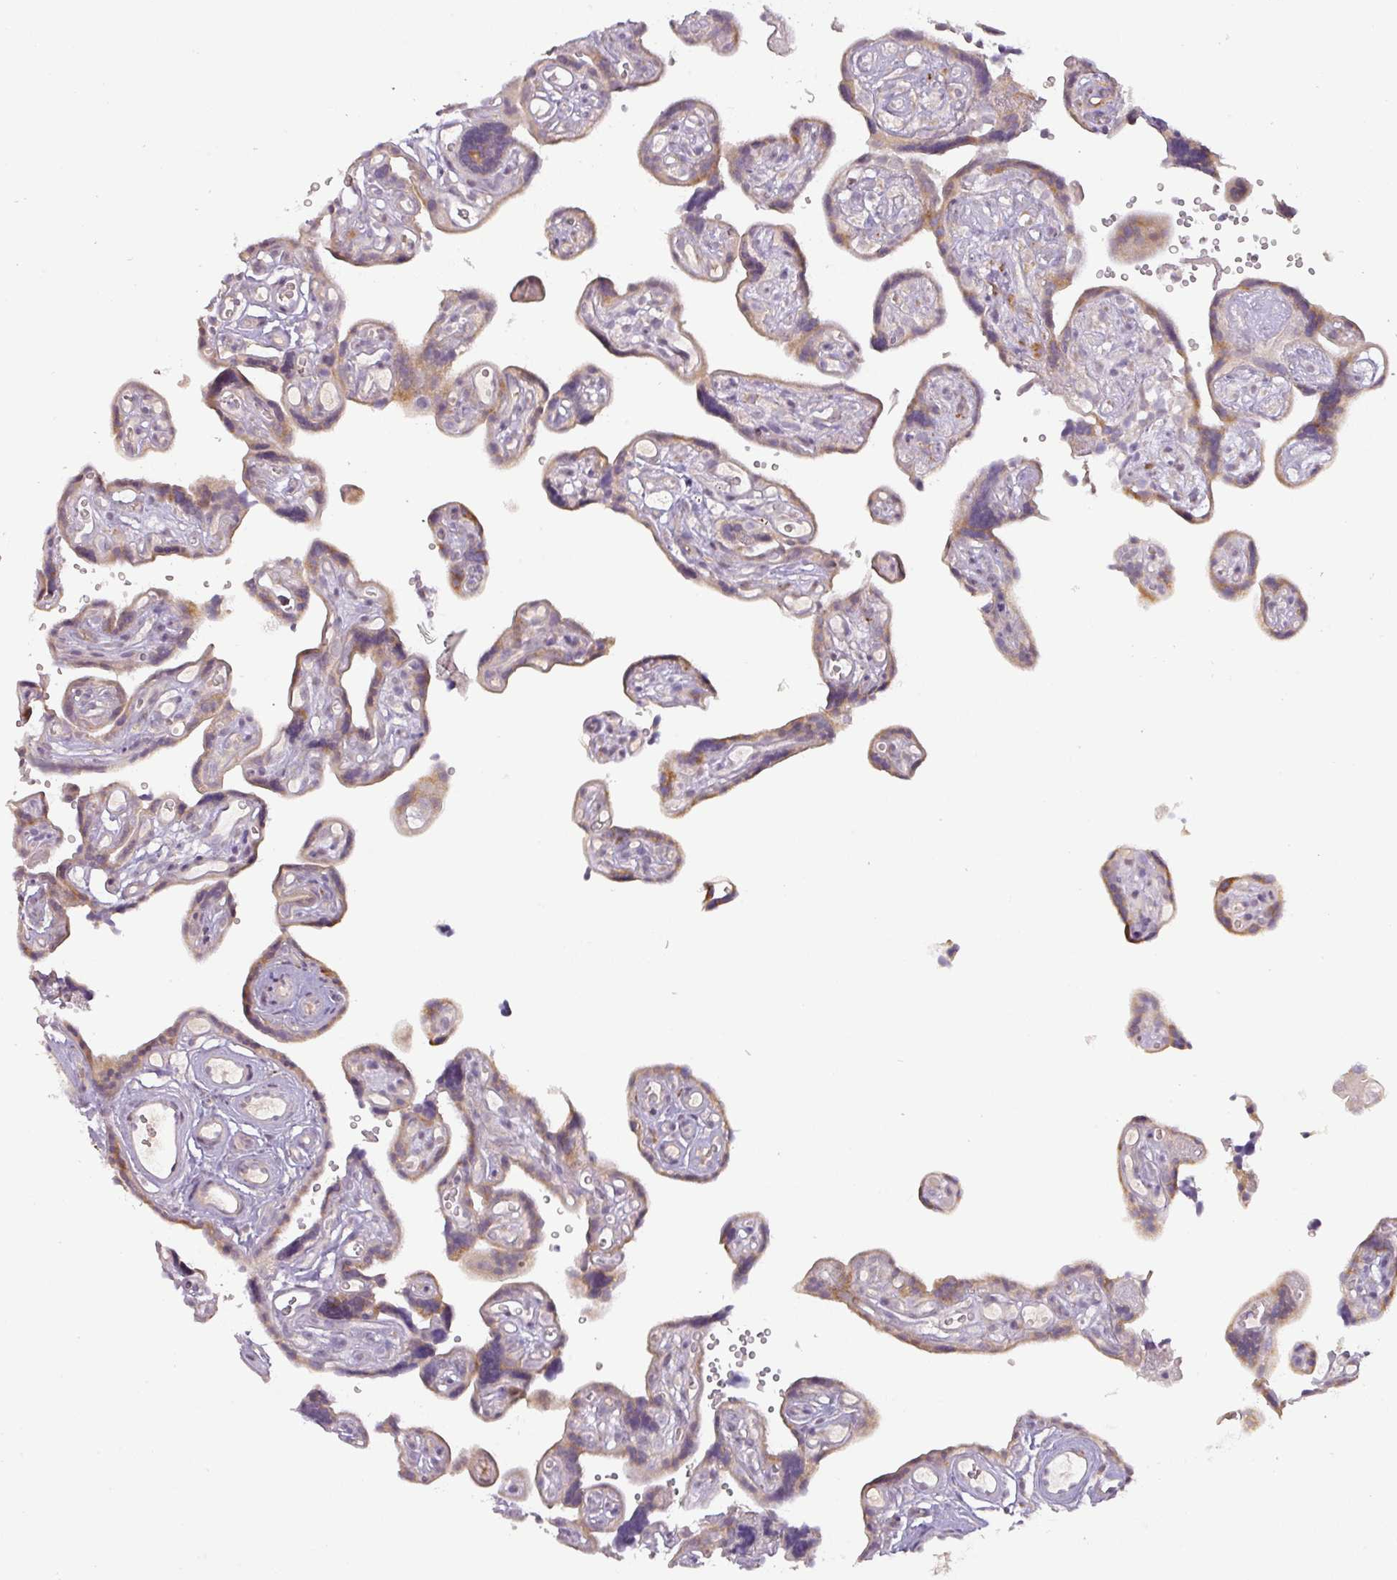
{"staining": {"intensity": "moderate", "quantity": ">75%", "location": "cytoplasmic/membranous"}, "tissue": "placenta", "cell_type": "Trophoblastic cells", "image_type": "normal", "snomed": [{"axis": "morphology", "description": "Normal tissue, NOS"}, {"axis": "topography", "description": "Placenta"}], "caption": "The photomicrograph shows immunohistochemical staining of unremarkable placenta. There is moderate cytoplasmic/membranous expression is present in about >75% of trophoblastic cells. (DAB (3,3'-diaminobenzidine) IHC, brown staining for protein, blue staining for nuclei).", "gene": "DRD5", "patient": {"sex": "female", "age": 30}}